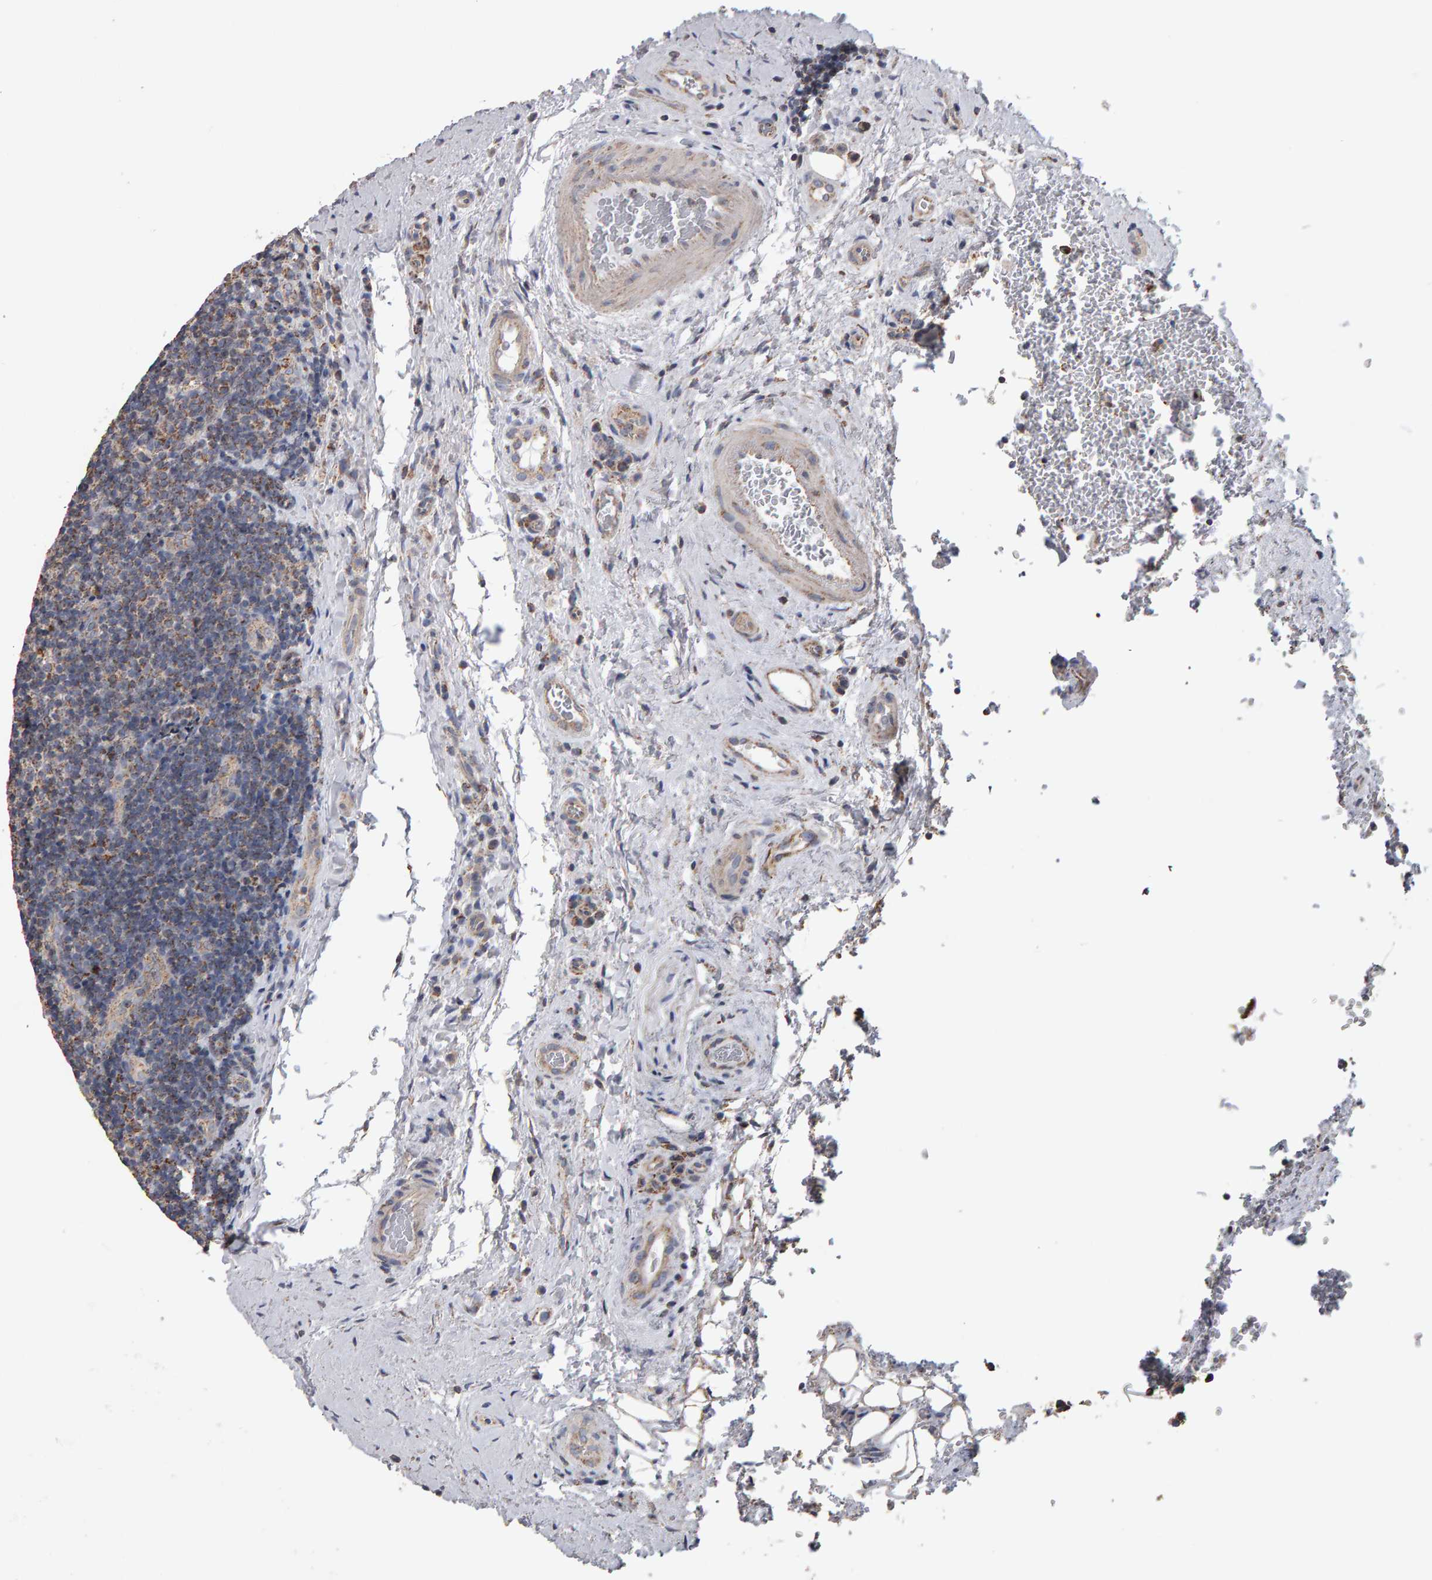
{"staining": {"intensity": "weak", "quantity": "25%-75%", "location": "cytoplasmic/membranous"}, "tissue": "lymphoma", "cell_type": "Tumor cells", "image_type": "cancer", "snomed": [{"axis": "morphology", "description": "Malignant lymphoma, non-Hodgkin's type, High grade"}, {"axis": "topography", "description": "Tonsil"}], "caption": "Protein staining of high-grade malignant lymphoma, non-Hodgkin's type tissue shows weak cytoplasmic/membranous staining in about 25%-75% of tumor cells.", "gene": "TOM1L1", "patient": {"sex": "female", "age": 36}}